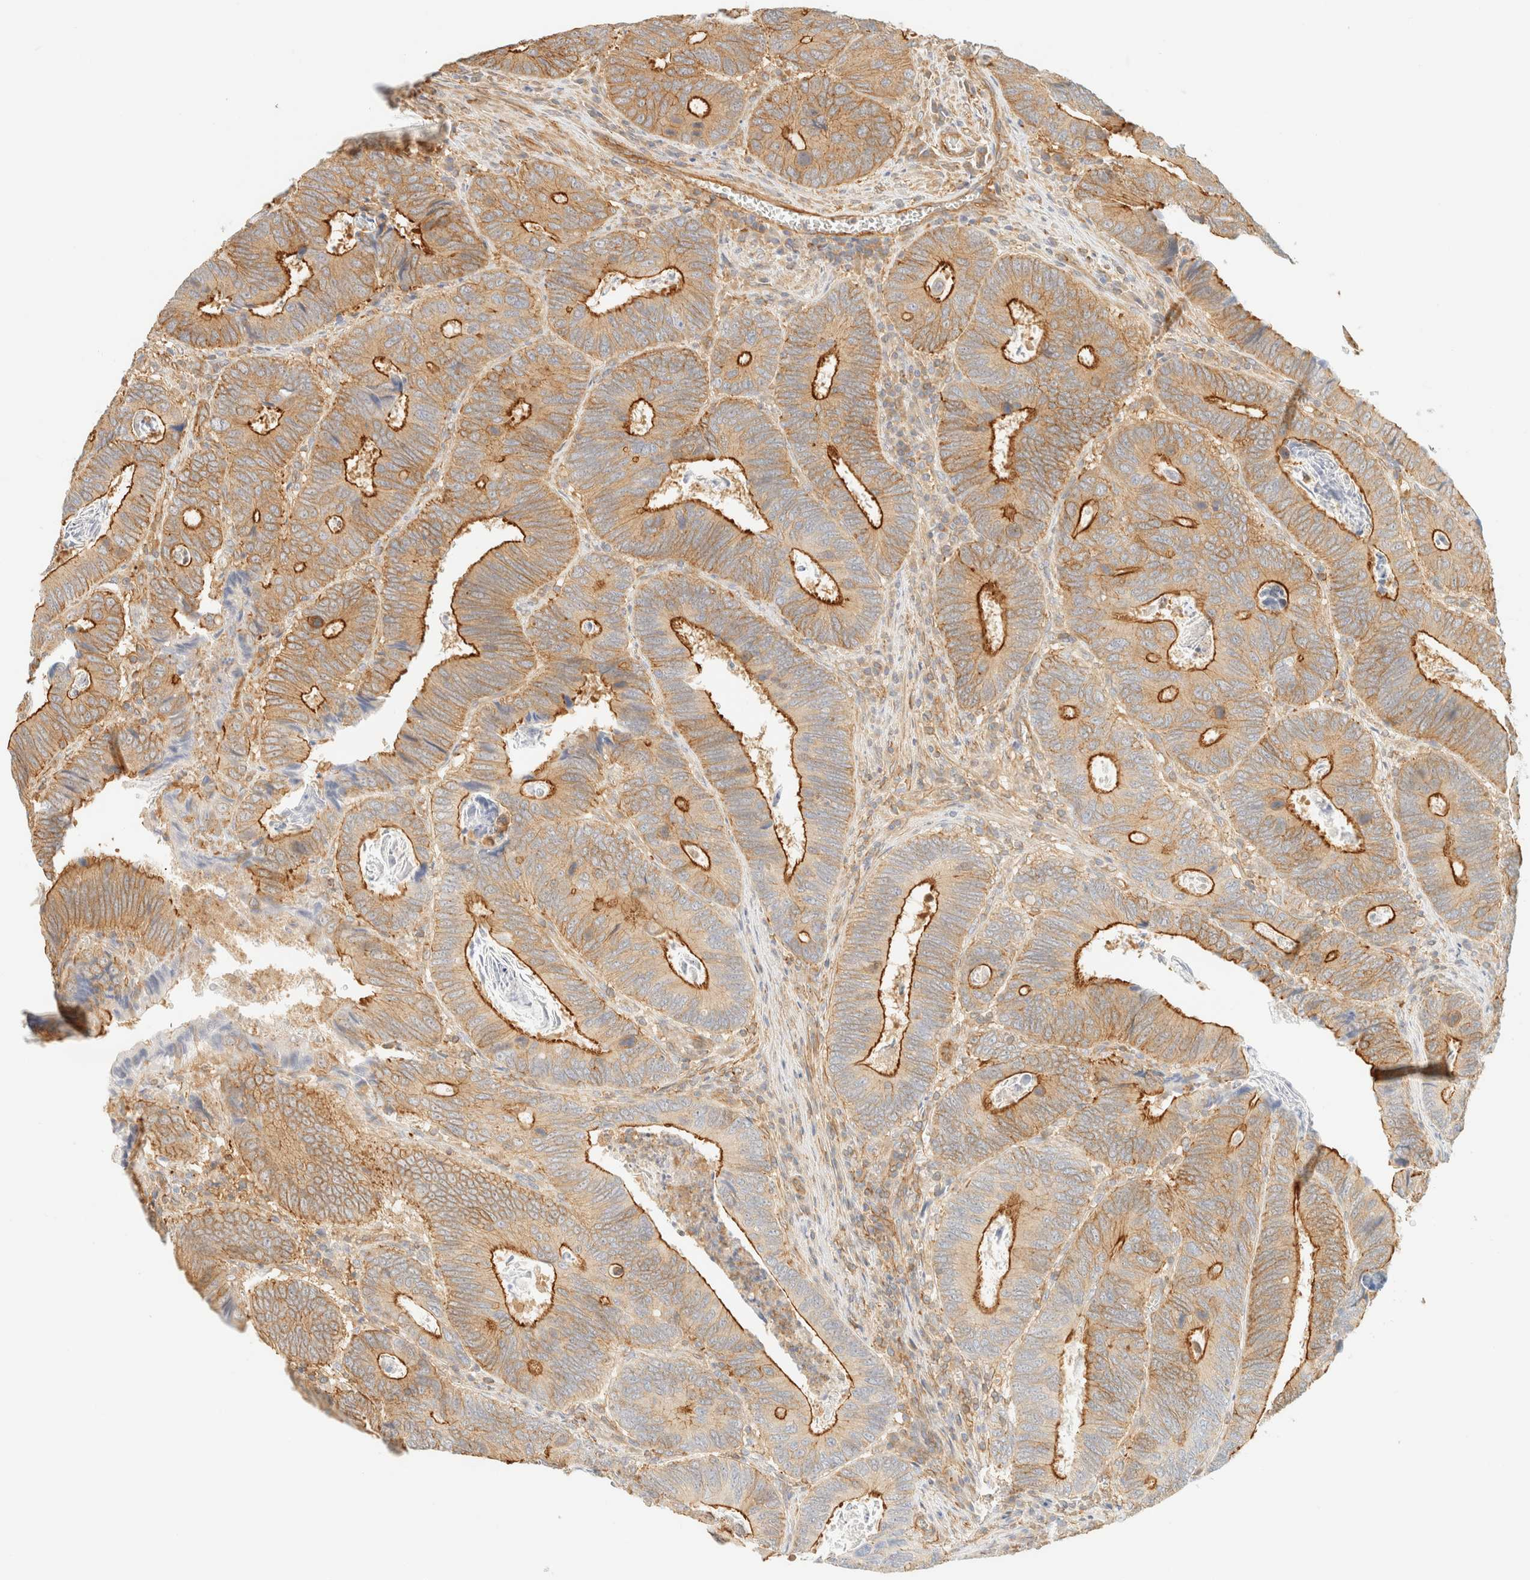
{"staining": {"intensity": "strong", "quantity": "25%-75%", "location": "cytoplasmic/membranous"}, "tissue": "colorectal cancer", "cell_type": "Tumor cells", "image_type": "cancer", "snomed": [{"axis": "morphology", "description": "Adenocarcinoma, NOS"}, {"axis": "topography", "description": "Colon"}], "caption": "This photomicrograph exhibits IHC staining of human colorectal adenocarcinoma, with high strong cytoplasmic/membranous expression in approximately 25%-75% of tumor cells.", "gene": "OTOP2", "patient": {"sex": "male", "age": 72}}